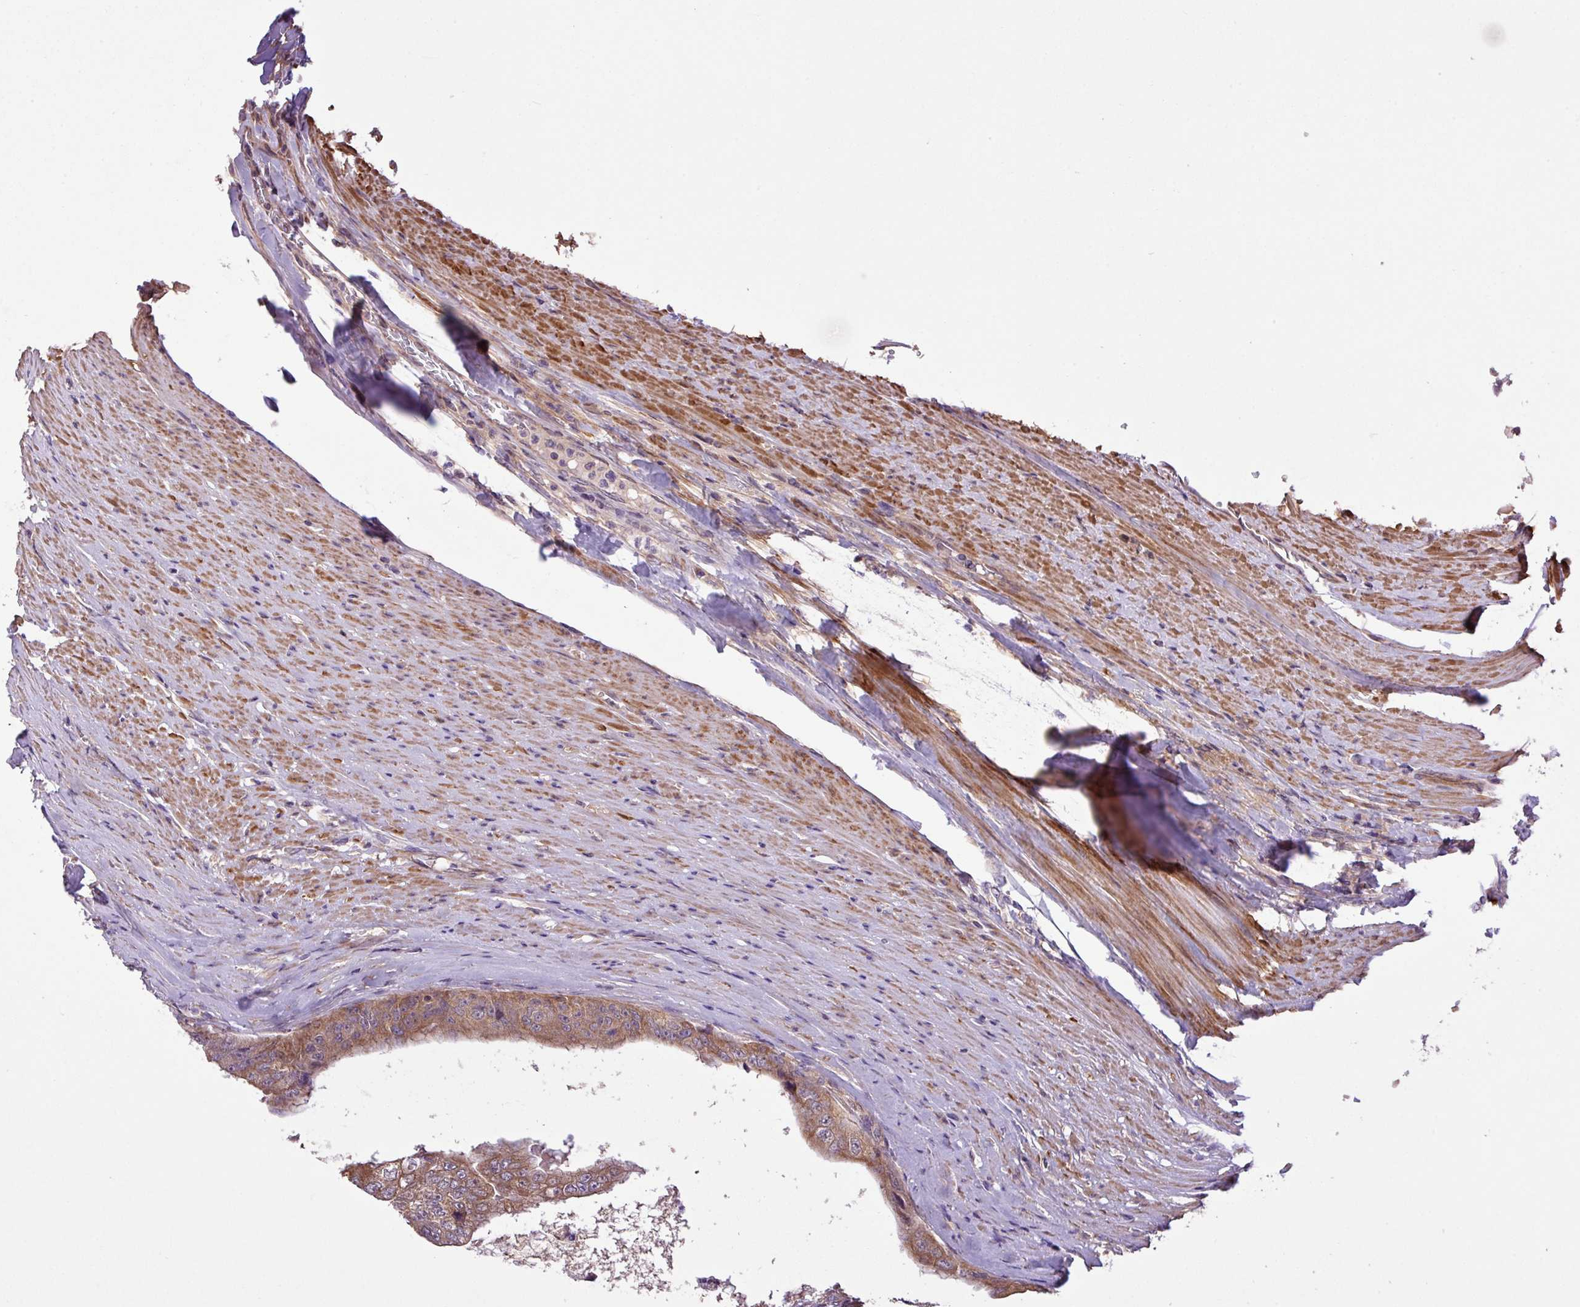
{"staining": {"intensity": "moderate", "quantity": ">75%", "location": "cytoplasmic/membranous"}, "tissue": "colorectal cancer", "cell_type": "Tumor cells", "image_type": "cancer", "snomed": [{"axis": "morphology", "description": "Adenocarcinoma, NOS"}, {"axis": "topography", "description": "Colon"}], "caption": "Colorectal cancer was stained to show a protein in brown. There is medium levels of moderate cytoplasmic/membranous expression in approximately >75% of tumor cells.", "gene": "TIMM10B", "patient": {"sex": "female", "age": 67}}